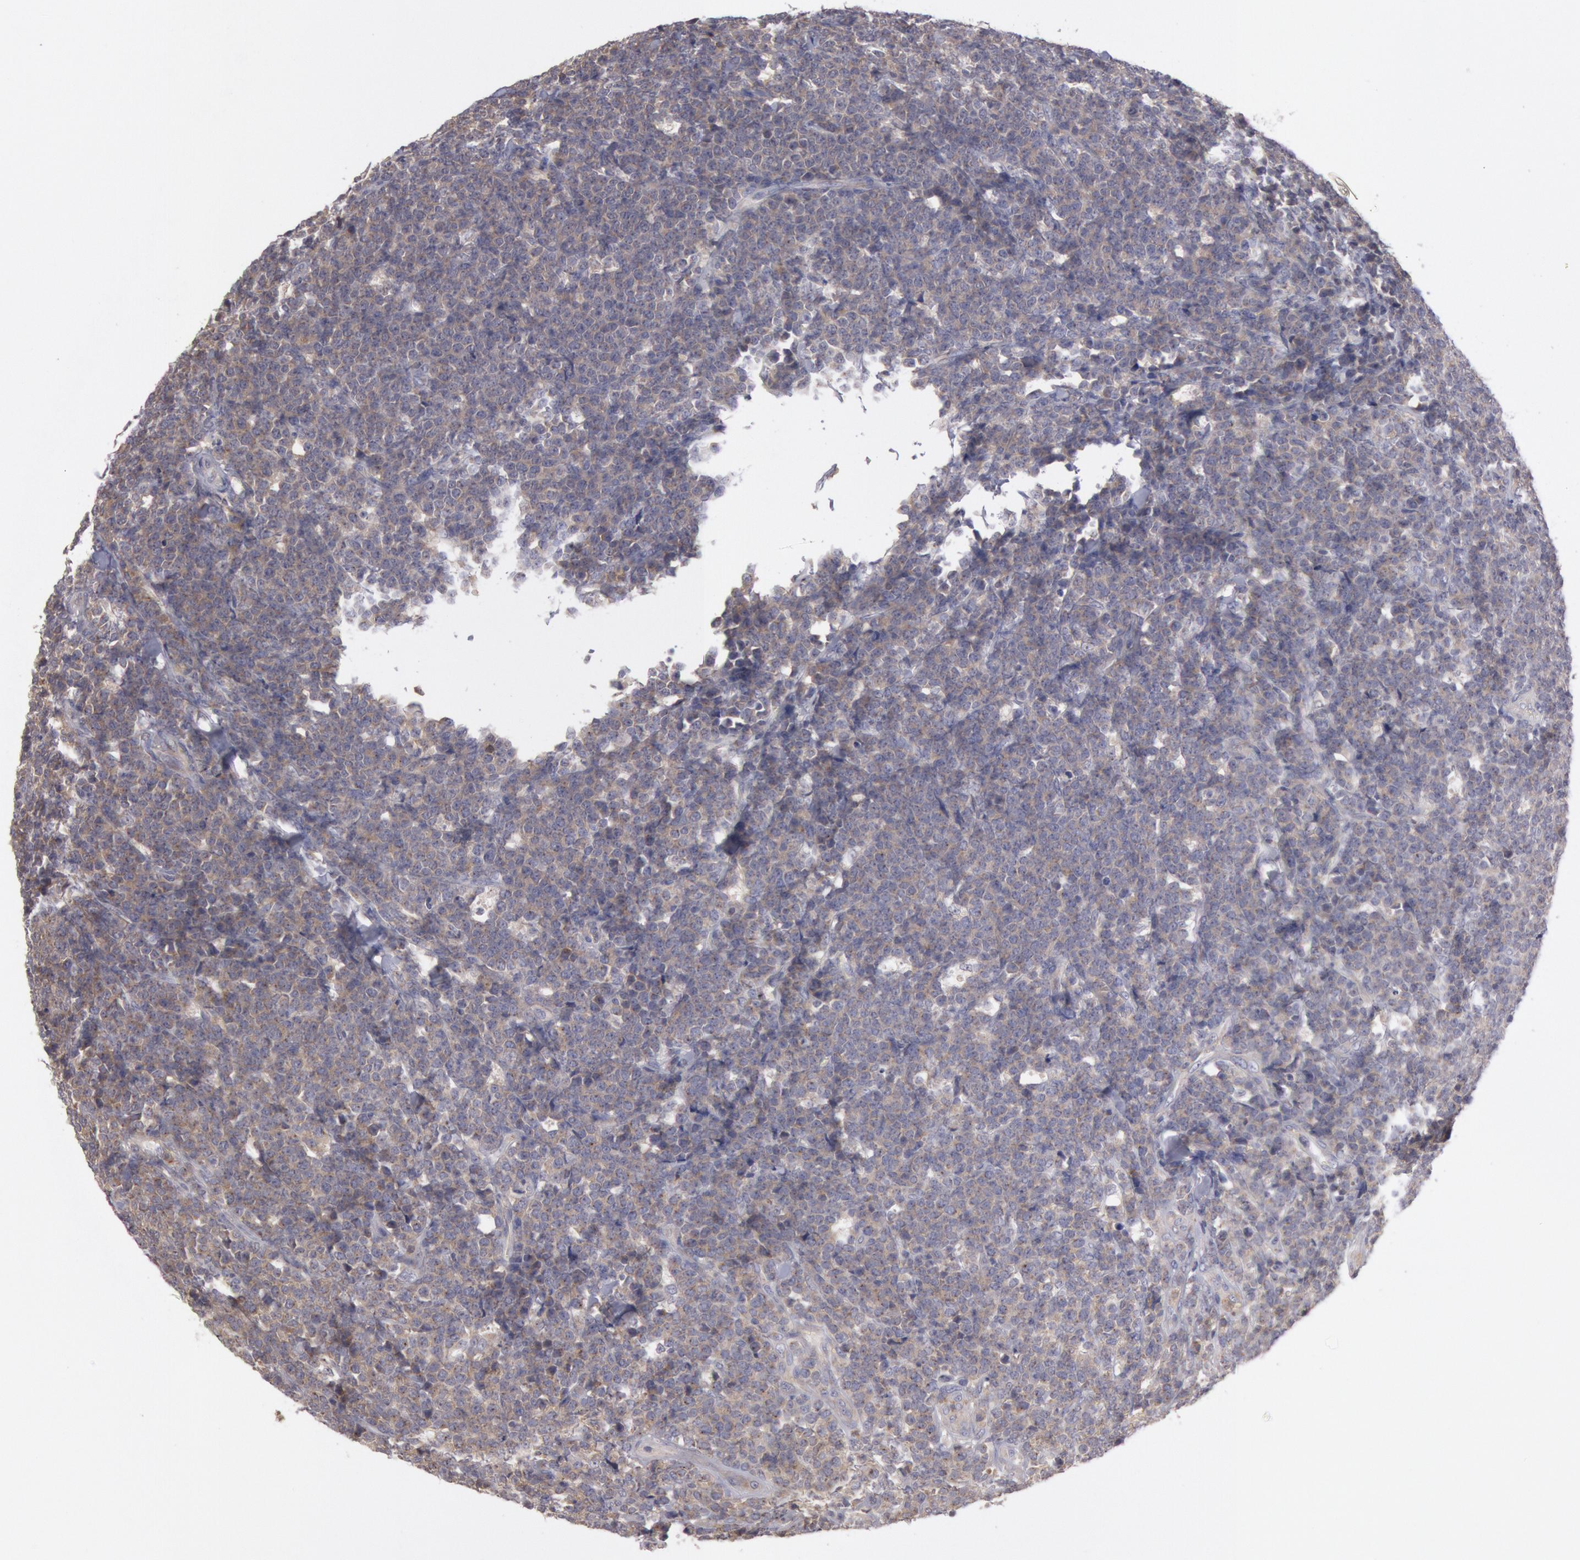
{"staining": {"intensity": "weak", "quantity": ">75%", "location": "cytoplasmic/membranous"}, "tissue": "lymphoma", "cell_type": "Tumor cells", "image_type": "cancer", "snomed": [{"axis": "morphology", "description": "Malignant lymphoma, non-Hodgkin's type, High grade"}, {"axis": "topography", "description": "Small intestine"}, {"axis": "topography", "description": "Colon"}], "caption": "Lymphoma tissue exhibits weak cytoplasmic/membranous positivity in approximately >75% of tumor cells", "gene": "PLA2G6", "patient": {"sex": "male", "age": 8}}